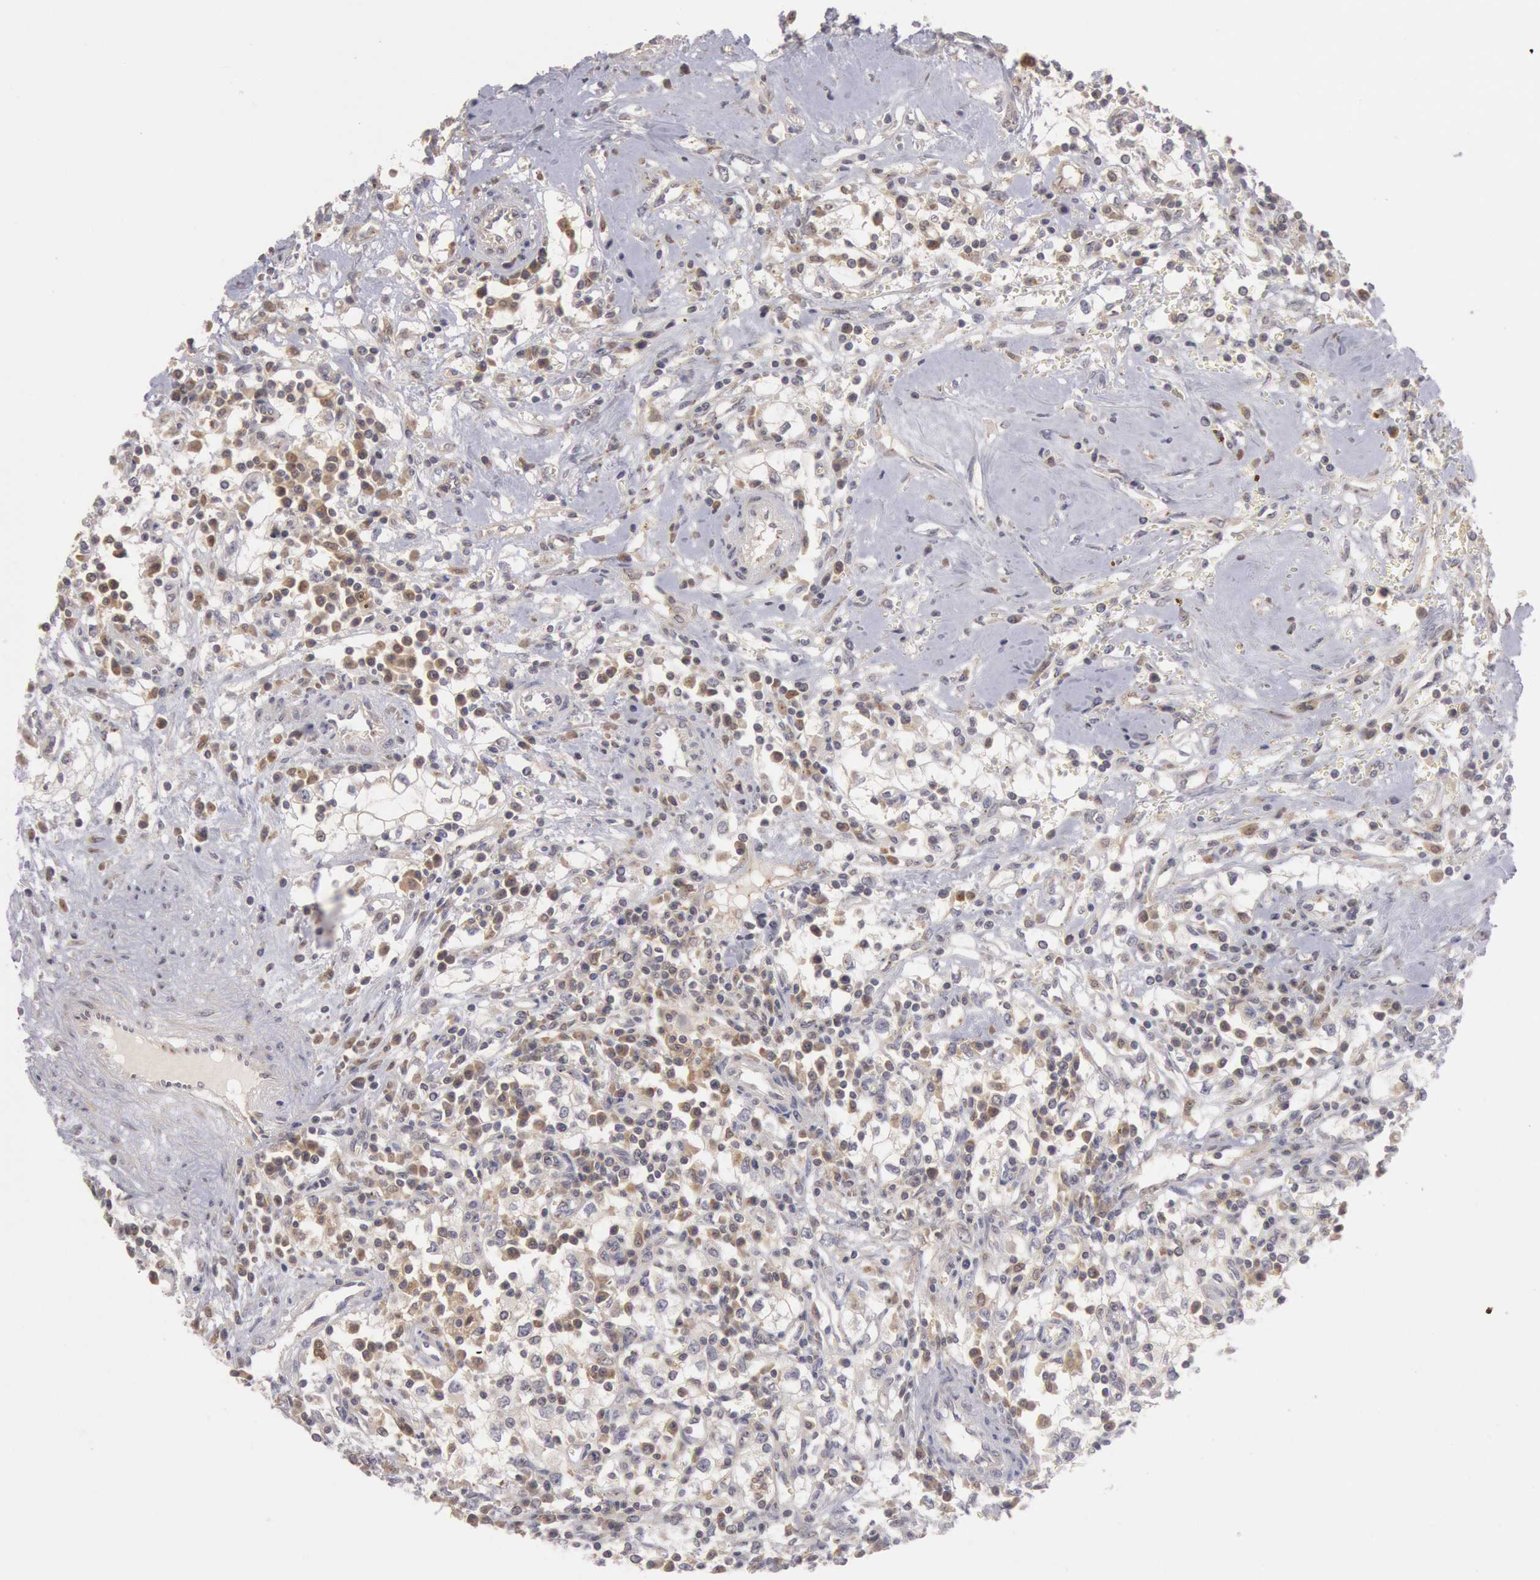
{"staining": {"intensity": "moderate", "quantity": "25%-75%", "location": "cytoplasmic/membranous"}, "tissue": "renal cancer", "cell_type": "Tumor cells", "image_type": "cancer", "snomed": [{"axis": "morphology", "description": "Adenocarcinoma, NOS"}, {"axis": "topography", "description": "Kidney"}], "caption": "IHC (DAB) staining of renal cancer displays moderate cytoplasmic/membranous protein staining in approximately 25%-75% of tumor cells.", "gene": "PLA2G6", "patient": {"sex": "male", "age": 82}}